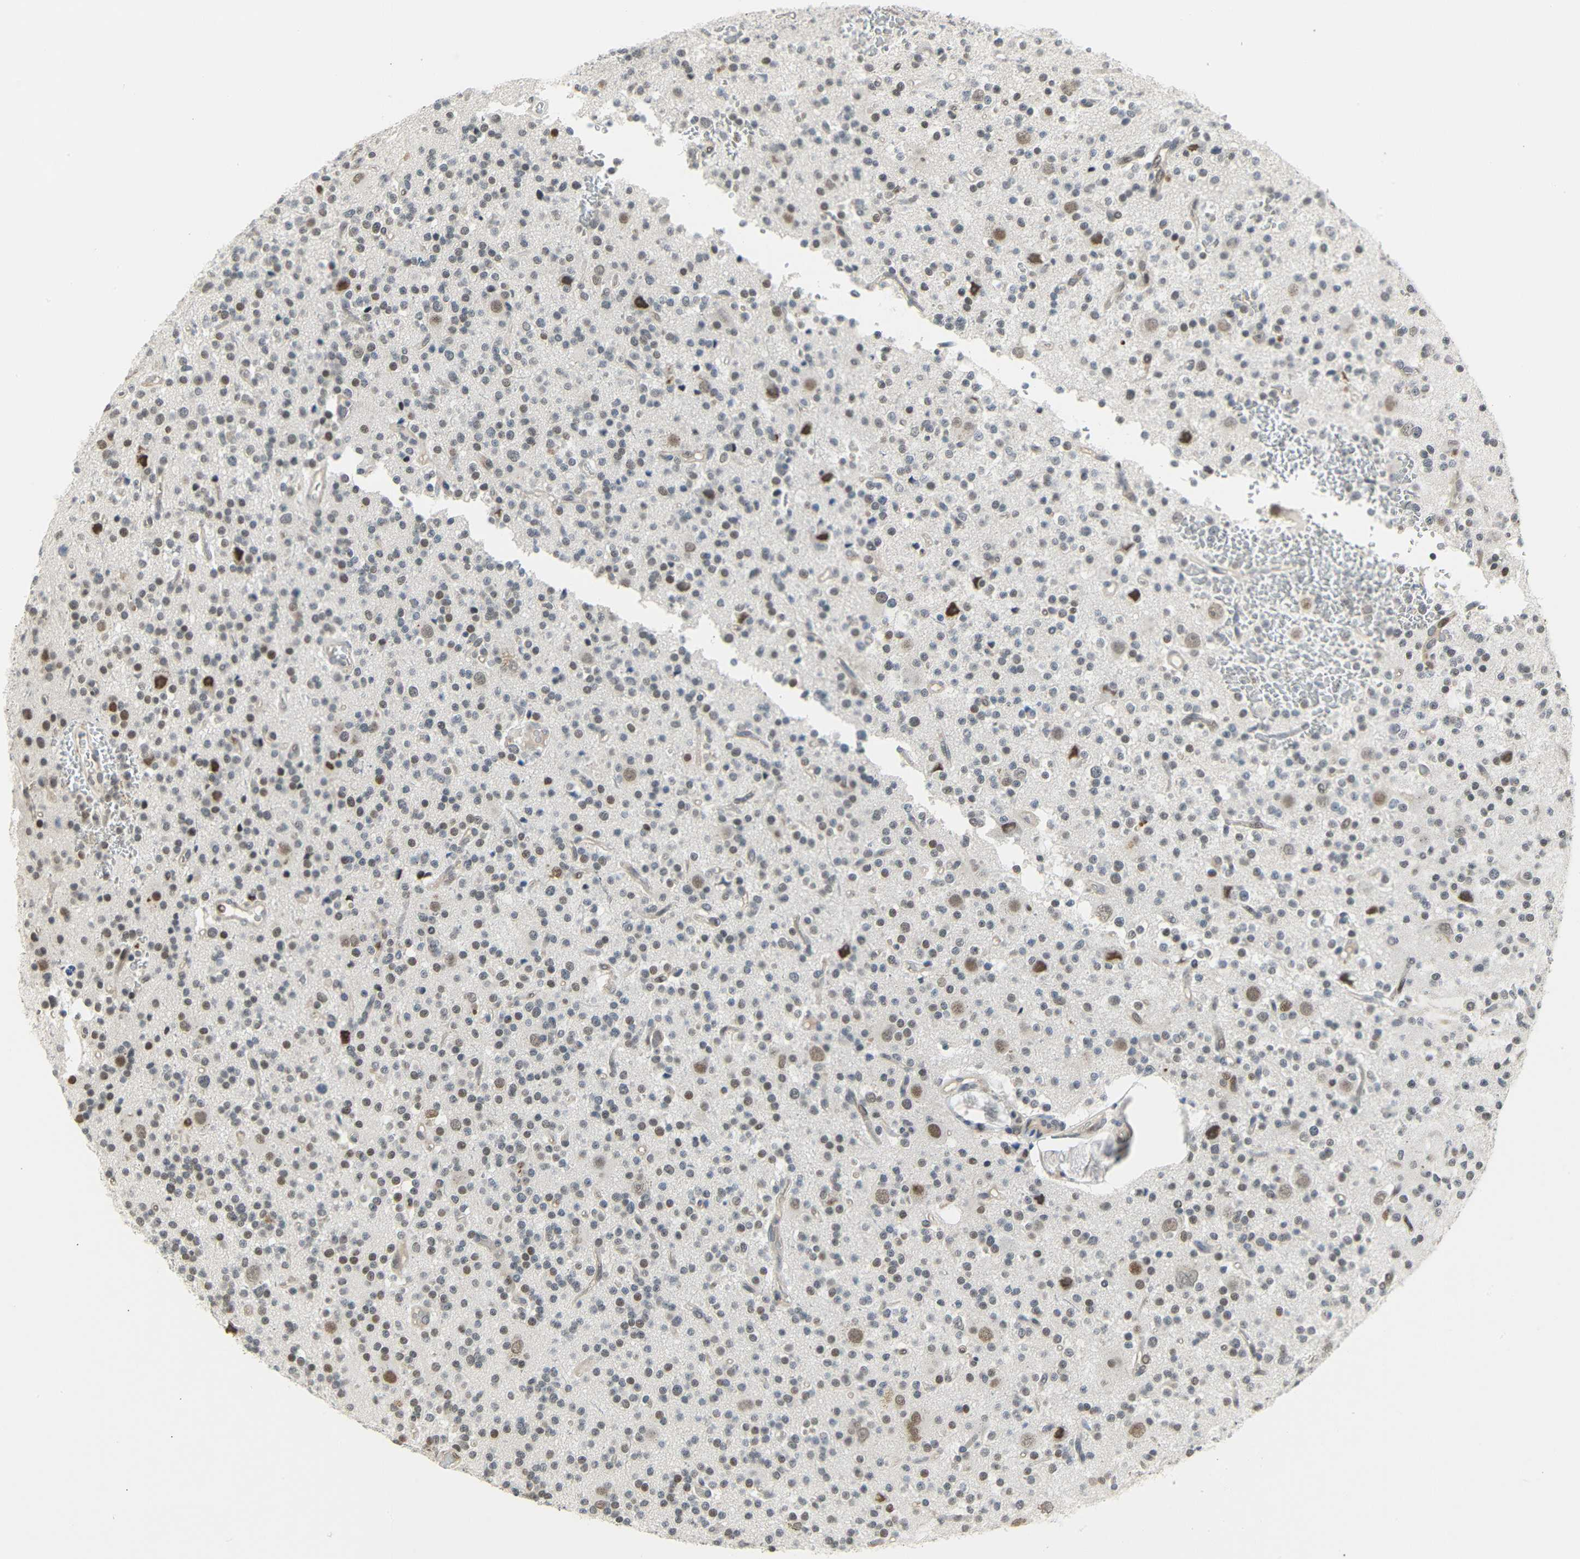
{"staining": {"intensity": "moderate", "quantity": "25%-75%", "location": "nuclear"}, "tissue": "glioma", "cell_type": "Tumor cells", "image_type": "cancer", "snomed": [{"axis": "morphology", "description": "Glioma, malignant, High grade"}, {"axis": "topography", "description": "Brain"}], "caption": "There is medium levels of moderate nuclear positivity in tumor cells of glioma, as demonstrated by immunohistochemical staining (brown color).", "gene": "IMPG2", "patient": {"sex": "male", "age": 47}}